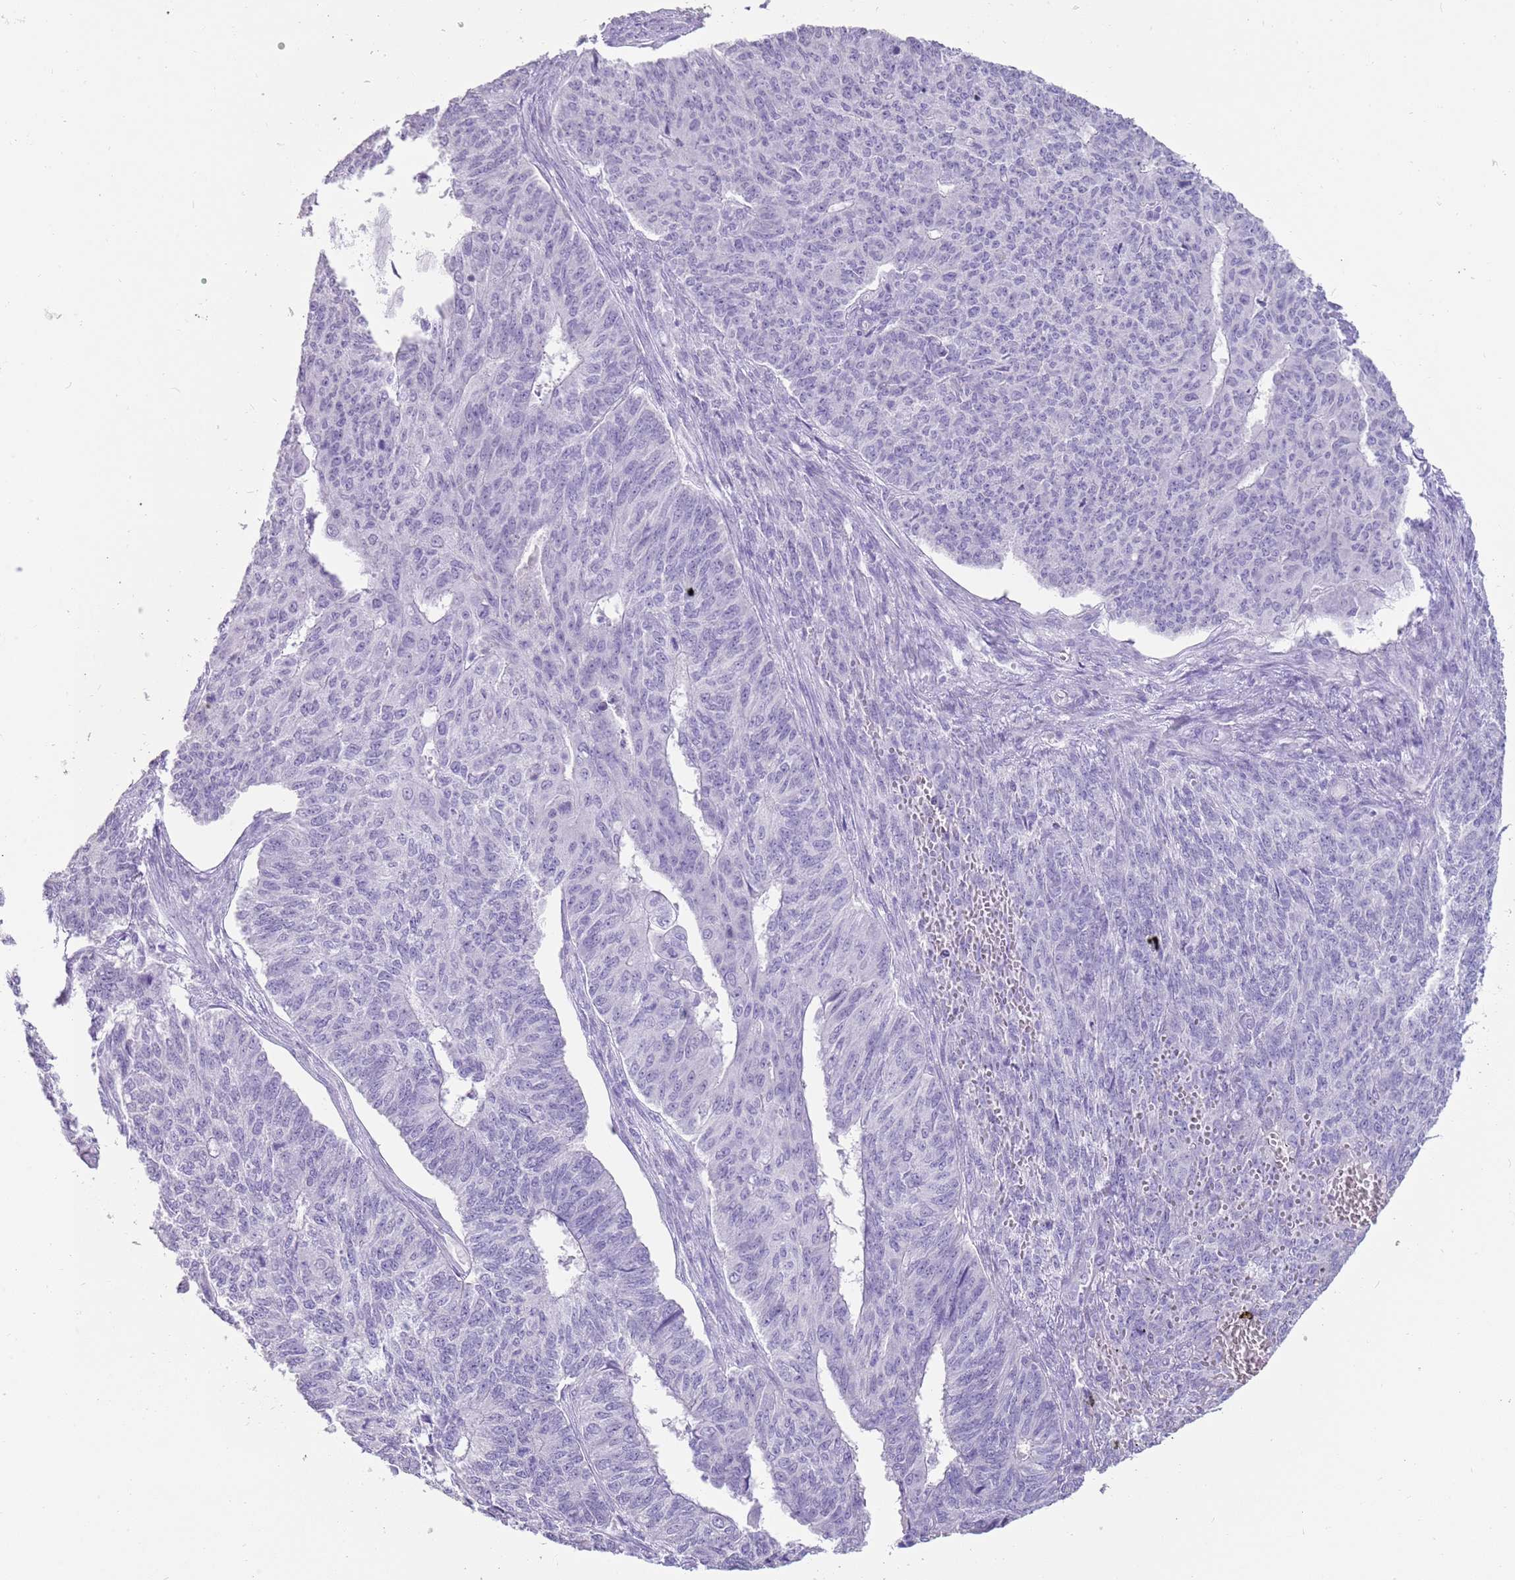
{"staining": {"intensity": "negative", "quantity": "none", "location": "none"}, "tissue": "endometrial cancer", "cell_type": "Tumor cells", "image_type": "cancer", "snomed": [{"axis": "morphology", "description": "Adenocarcinoma, NOS"}, {"axis": "topography", "description": "Endometrium"}], "caption": "Image shows no significant protein positivity in tumor cells of endometrial cancer.", "gene": "NBPF3", "patient": {"sex": "female", "age": 32}}